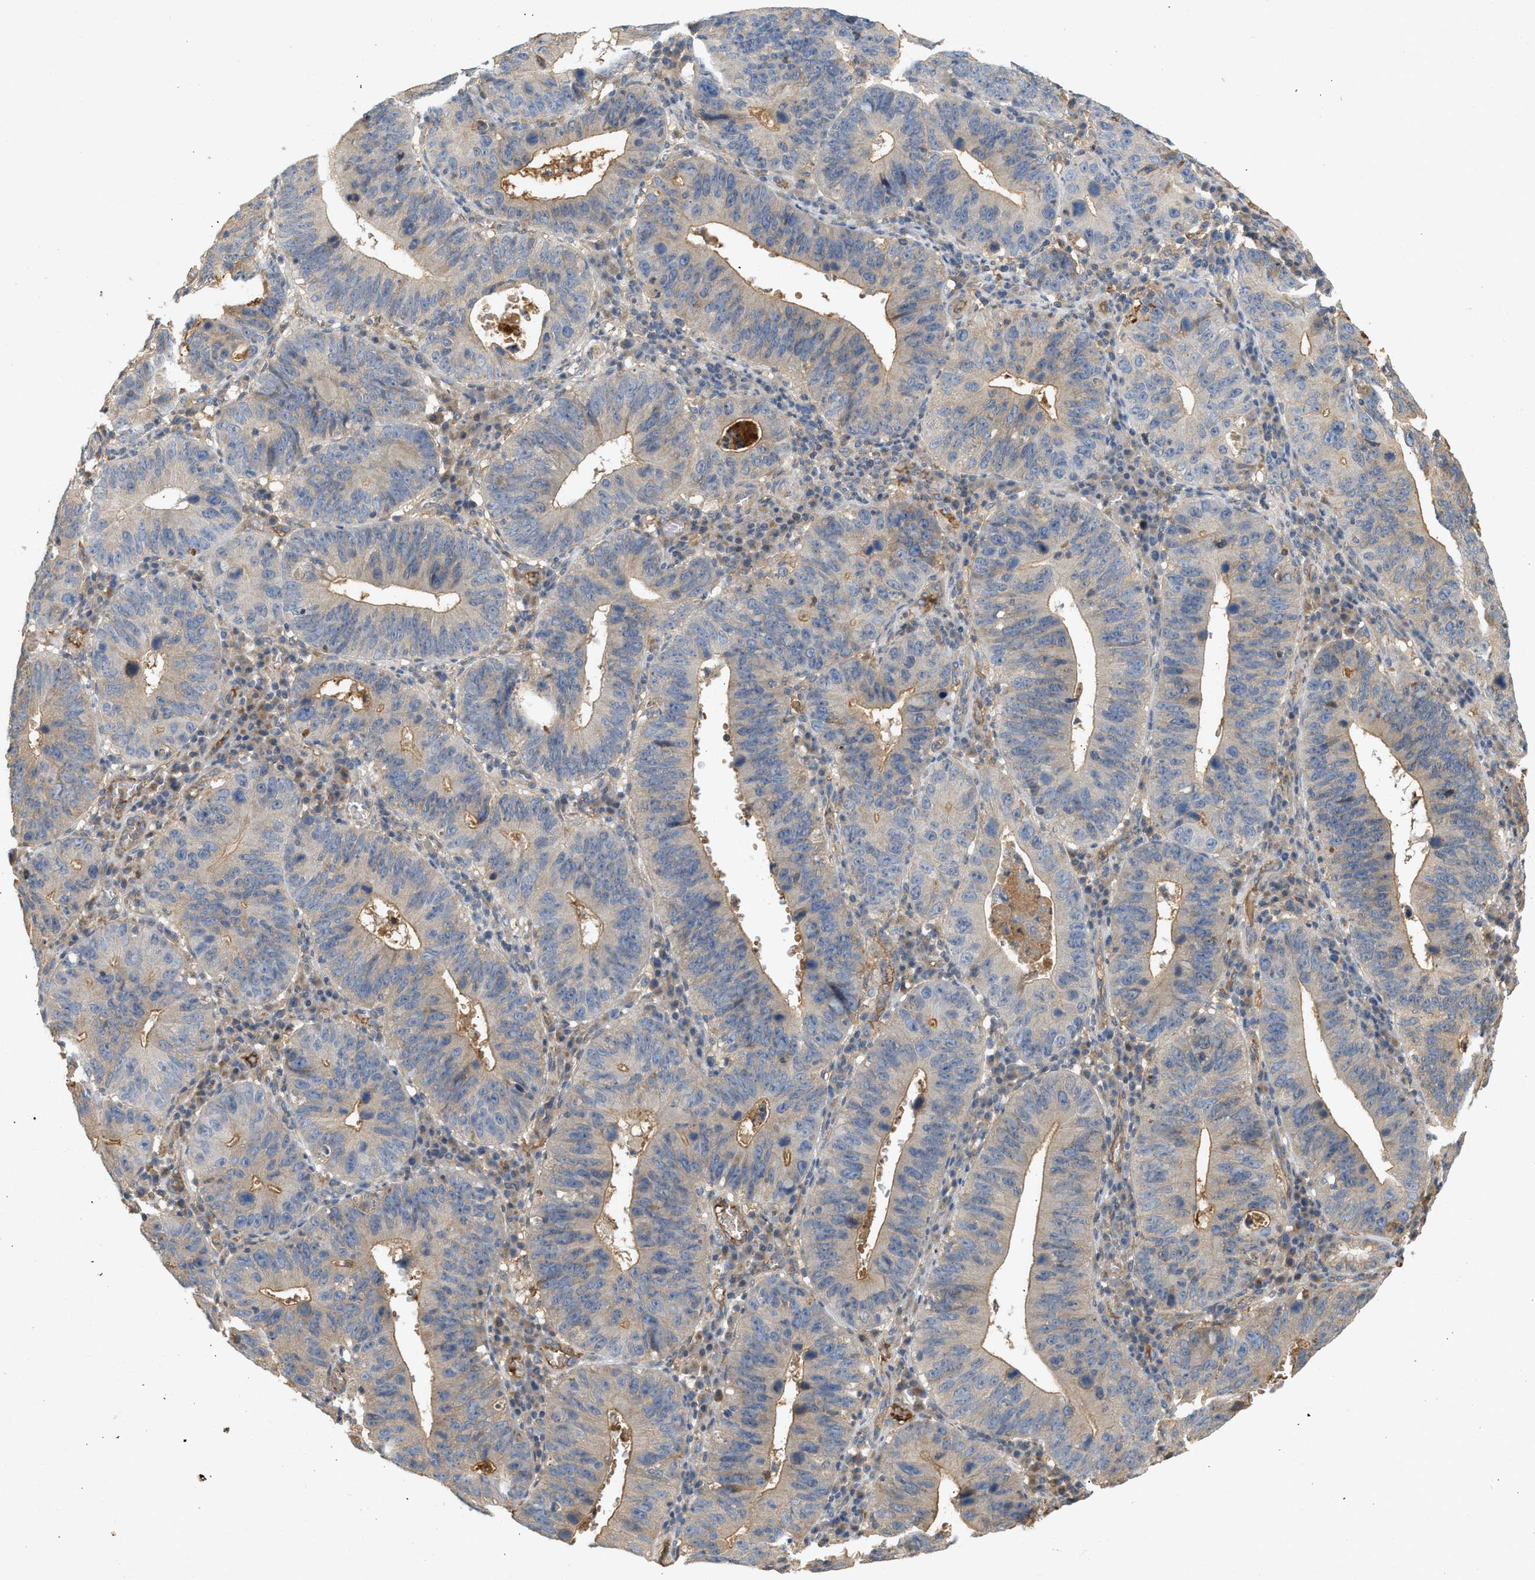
{"staining": {"intensity": "weak", "quantity": "25%-75%", "location": "cytoplasmic/membranous"}, "tissue": "stomach cancer", "cell_type": "Tumor cells", "image_type": "cancer", "snomed": [{"axis": "morphology", "description": "Adenocarcinoma, NOS"}, {"axis": "topography", "description": "Stomach"}], "caption": "Weak cytoplasmic/membranous protein positivity is seen in approximately 25%-75% of tumor cells in adenocarcinoma (stomach).", "gene": "F8", "patient": {"sex": "male", "age": 59}}